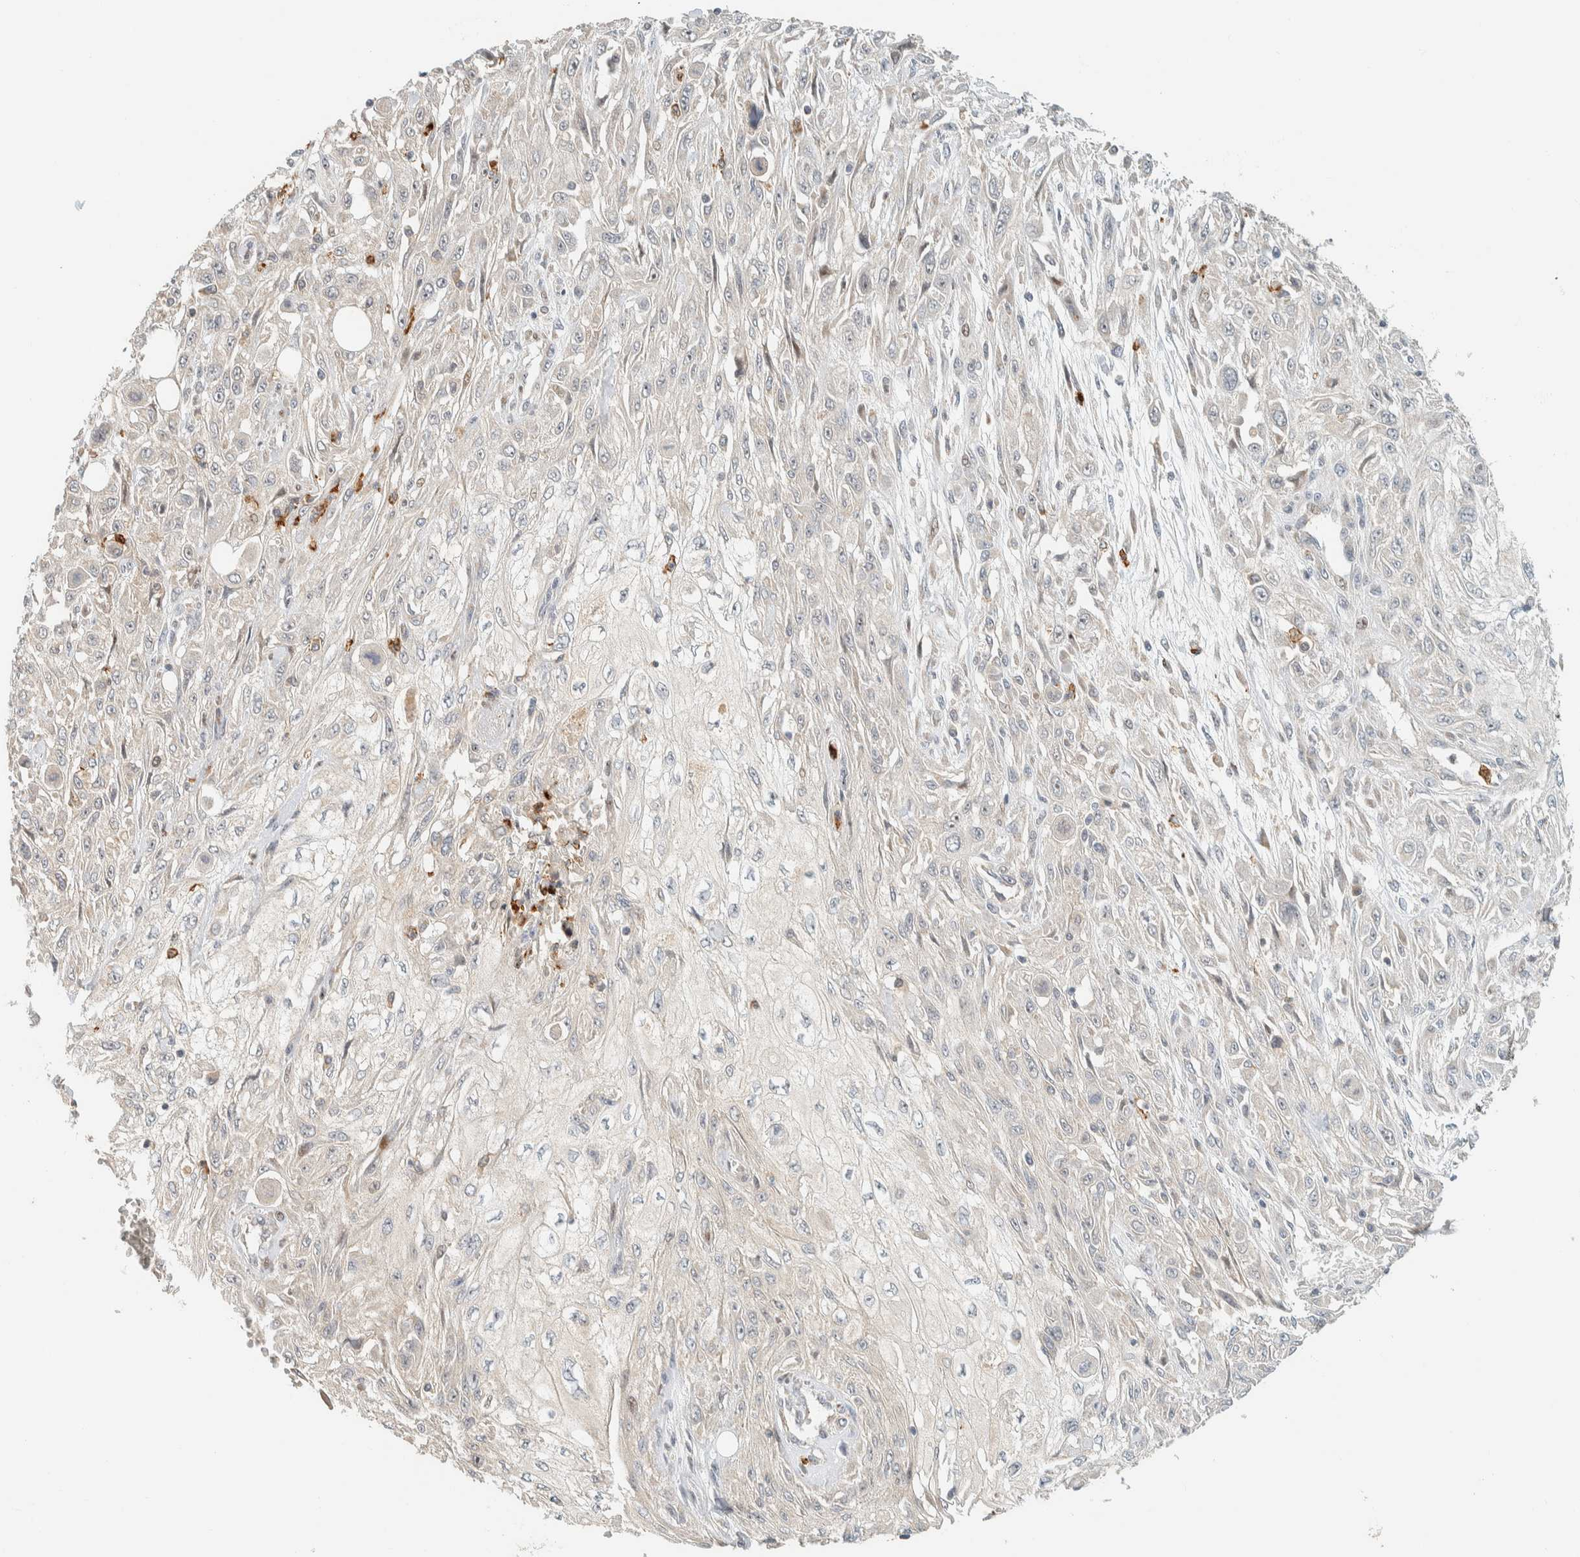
{"staining": {"intensity": "negative", "quantity": "none", "location": "none"}, "tissue": "skin cancer", "cell_type": "Tumor cells", "image_type": "cancer", "snomed": [{"axis": "morphology", "description": "Squamous cell carcinoma, NOS"}, {"axis": "morphology", "description": "Squamous cell carcinoma, metastatic, NOS"}, {"axis": "topography", "description": "Skin"}, {"axis": "topography", "description": "Lymph node"}], "caption": "Immunohistochemistry of human skin cancer (metastatic squamous cell carcinoma) demonstrates no staining in tumor cells.", "gene": "CCDC171", "patient": {"sex": "male", "age": 75}}